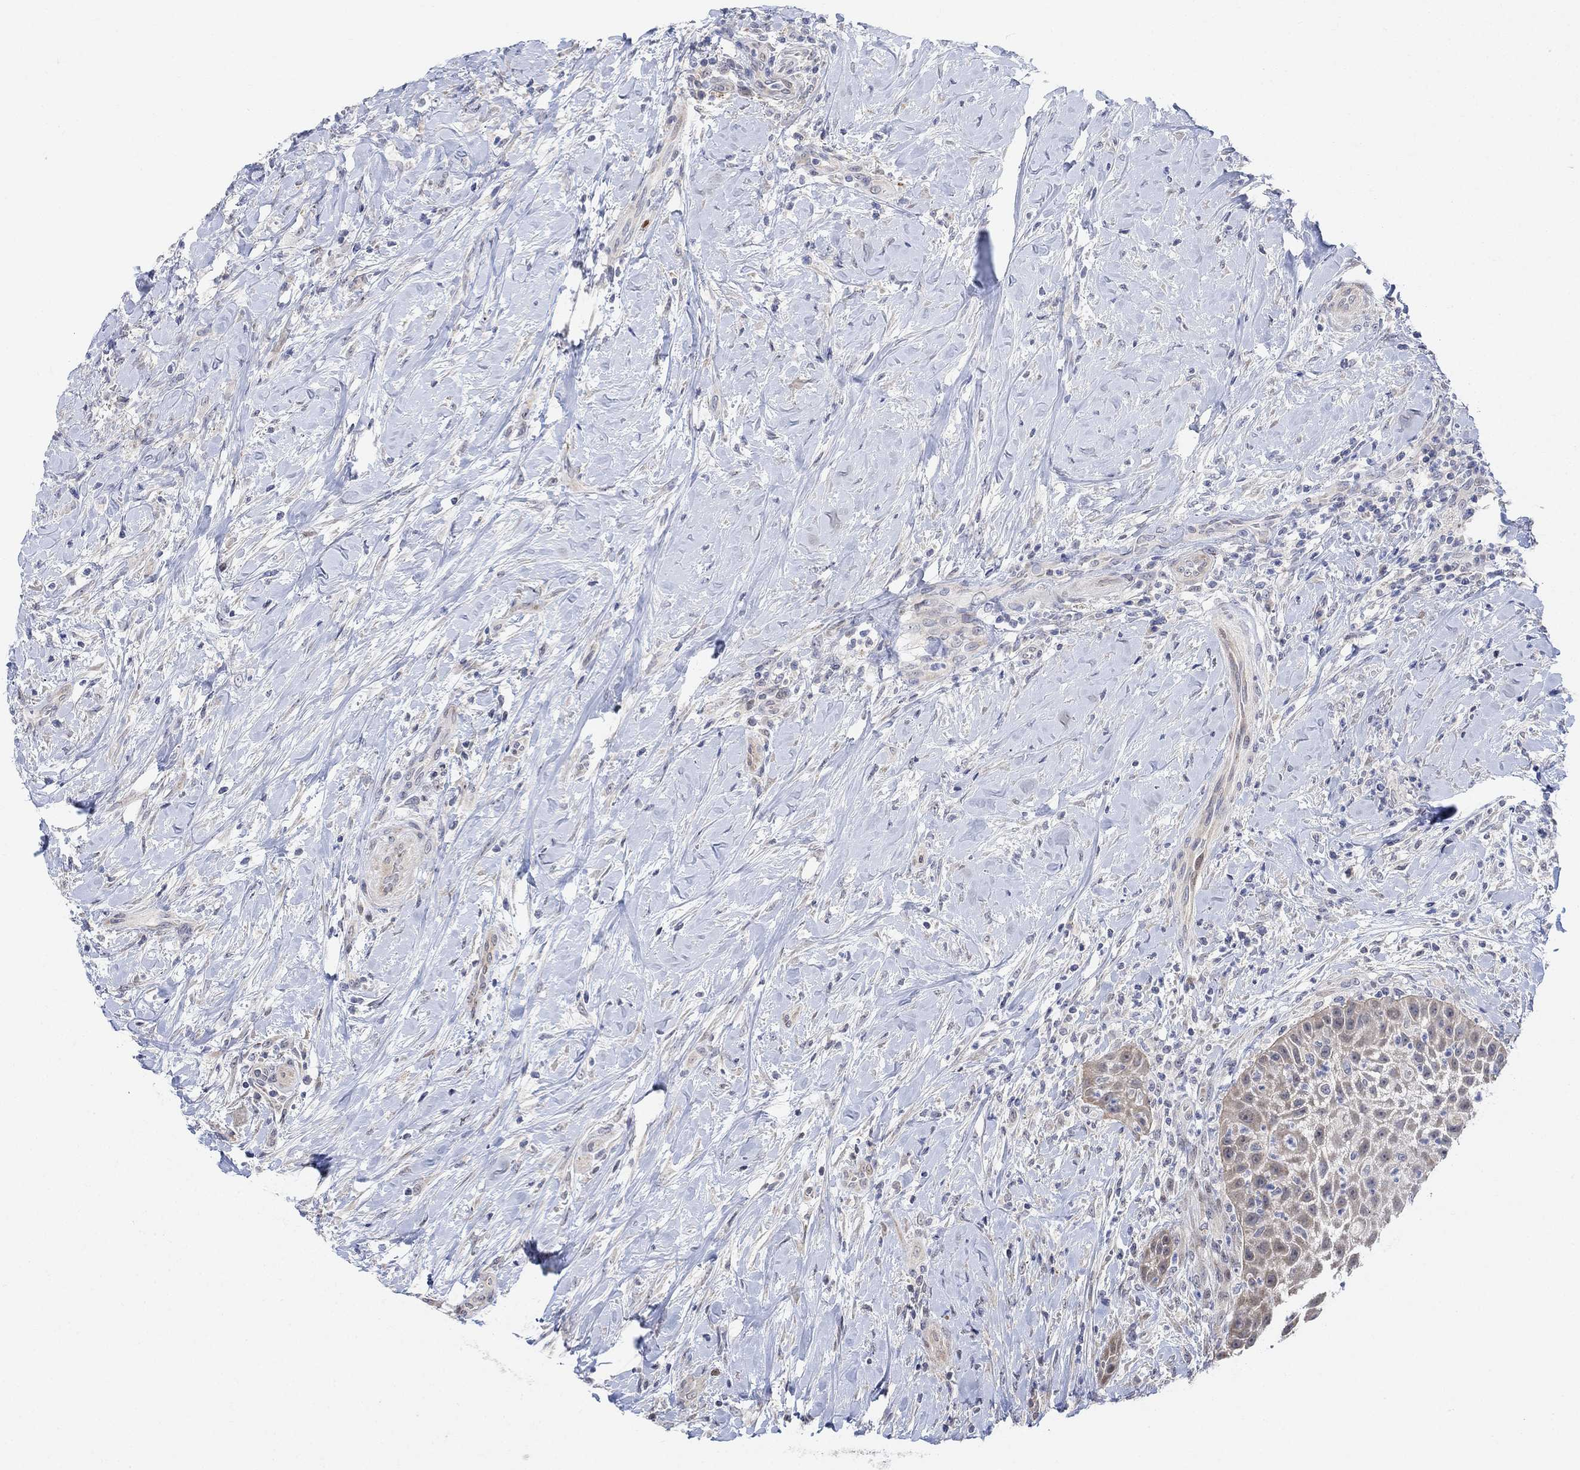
{"staining": {"intensity": "weak", "quantity": "25%-75%", "location": "cytoplasmic/membranous"}, "tissue": "head and neck cancer", "cell_type": "Tumor cells", "image_type": "cancer", "snomed": [{"axis": "morphology", "description": "Squamous cell carcinoma, NOS"}, {"axis": "topography", "description": "Head-Neck"}], "caption": "Protein staining reveals weak cytoplasmic/membranous expression in approximately 25%-75% of tumor cells in head and neck cancer. (IHC, brightfield microscopy, high magnification).", "gene": "CNTF", "patient": {"sex": "male", "age": 69}}